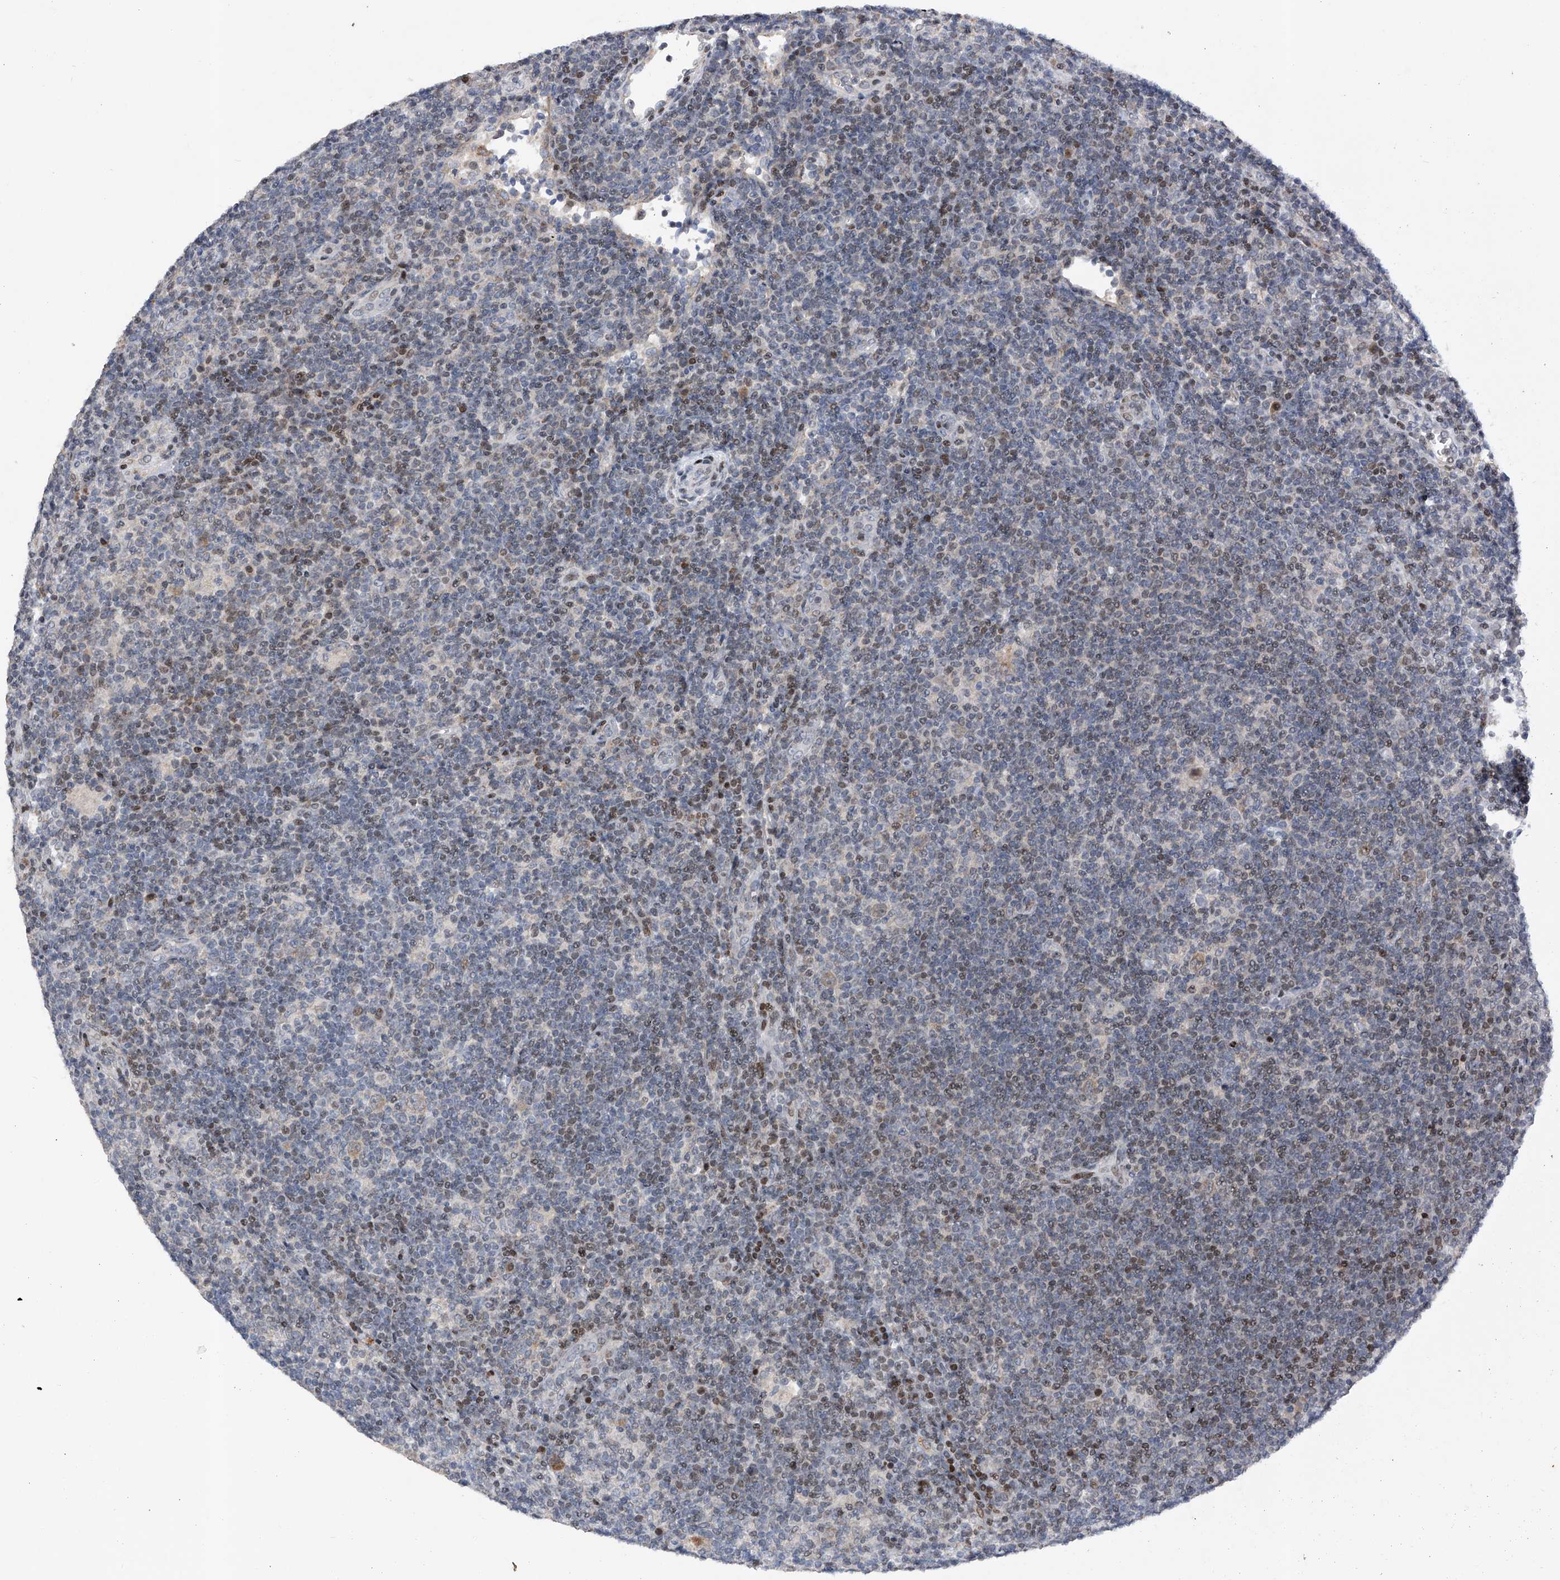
{"staining": {"intensity": "negative", "quantity": "none", "location": "none"}, "tissue": "lymphoma", "cell_type": "Tumor cells", "image_type": "cancer", "snomed": [{"axis": "morphology", "description": "Hodgkin's disease, NOS"}, {"axis": "topography", "description": "Lymph node"}], "caption": "Hodgkin's disease was stained to show a protein in brown. There is no significant positivity in tumor cells.", "gene": "RWDD2A", "patient": {"sex": "female", "age": 57}}